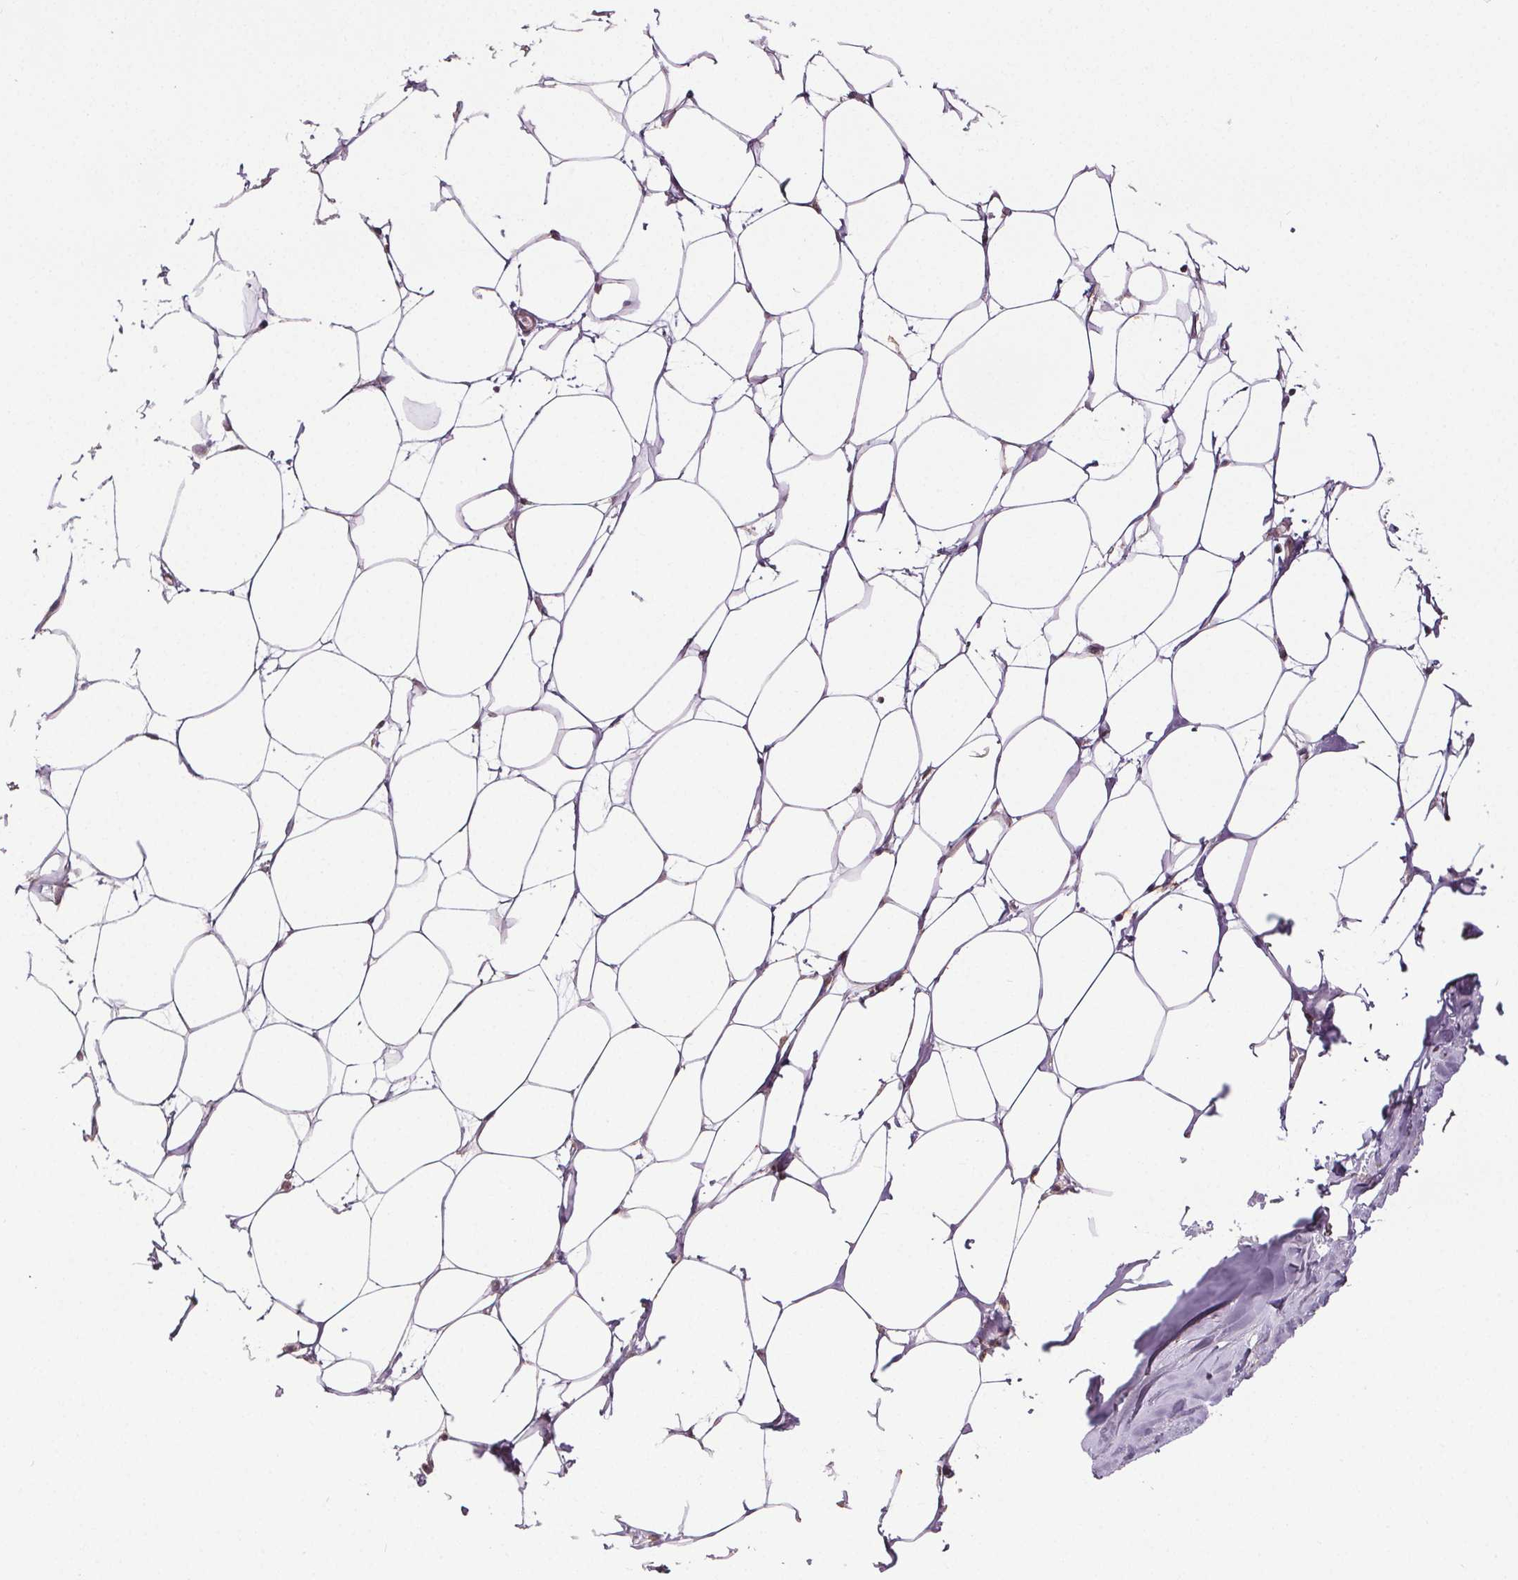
{"staining": {"intensity": "weak", "quantity": "<25%", "location": "cytoplasmic/membranous"}, "tissue": "breast", "cell_type": "Adipocytes", "image_type": "normal", "snomed": [{"axis": "morphology", "description": "Normal tissue, NOS"}, {"axis": "topography", "description": "Breast"}], "caption": "Immunohistochemistry (IHC) histopathology image of unremarkable breast: human breast stained with DAB demonstrates no significant protein positivity in adipocytes.", "gene": "EPHB3", "patient": {"sex": "female", "age": 27}}